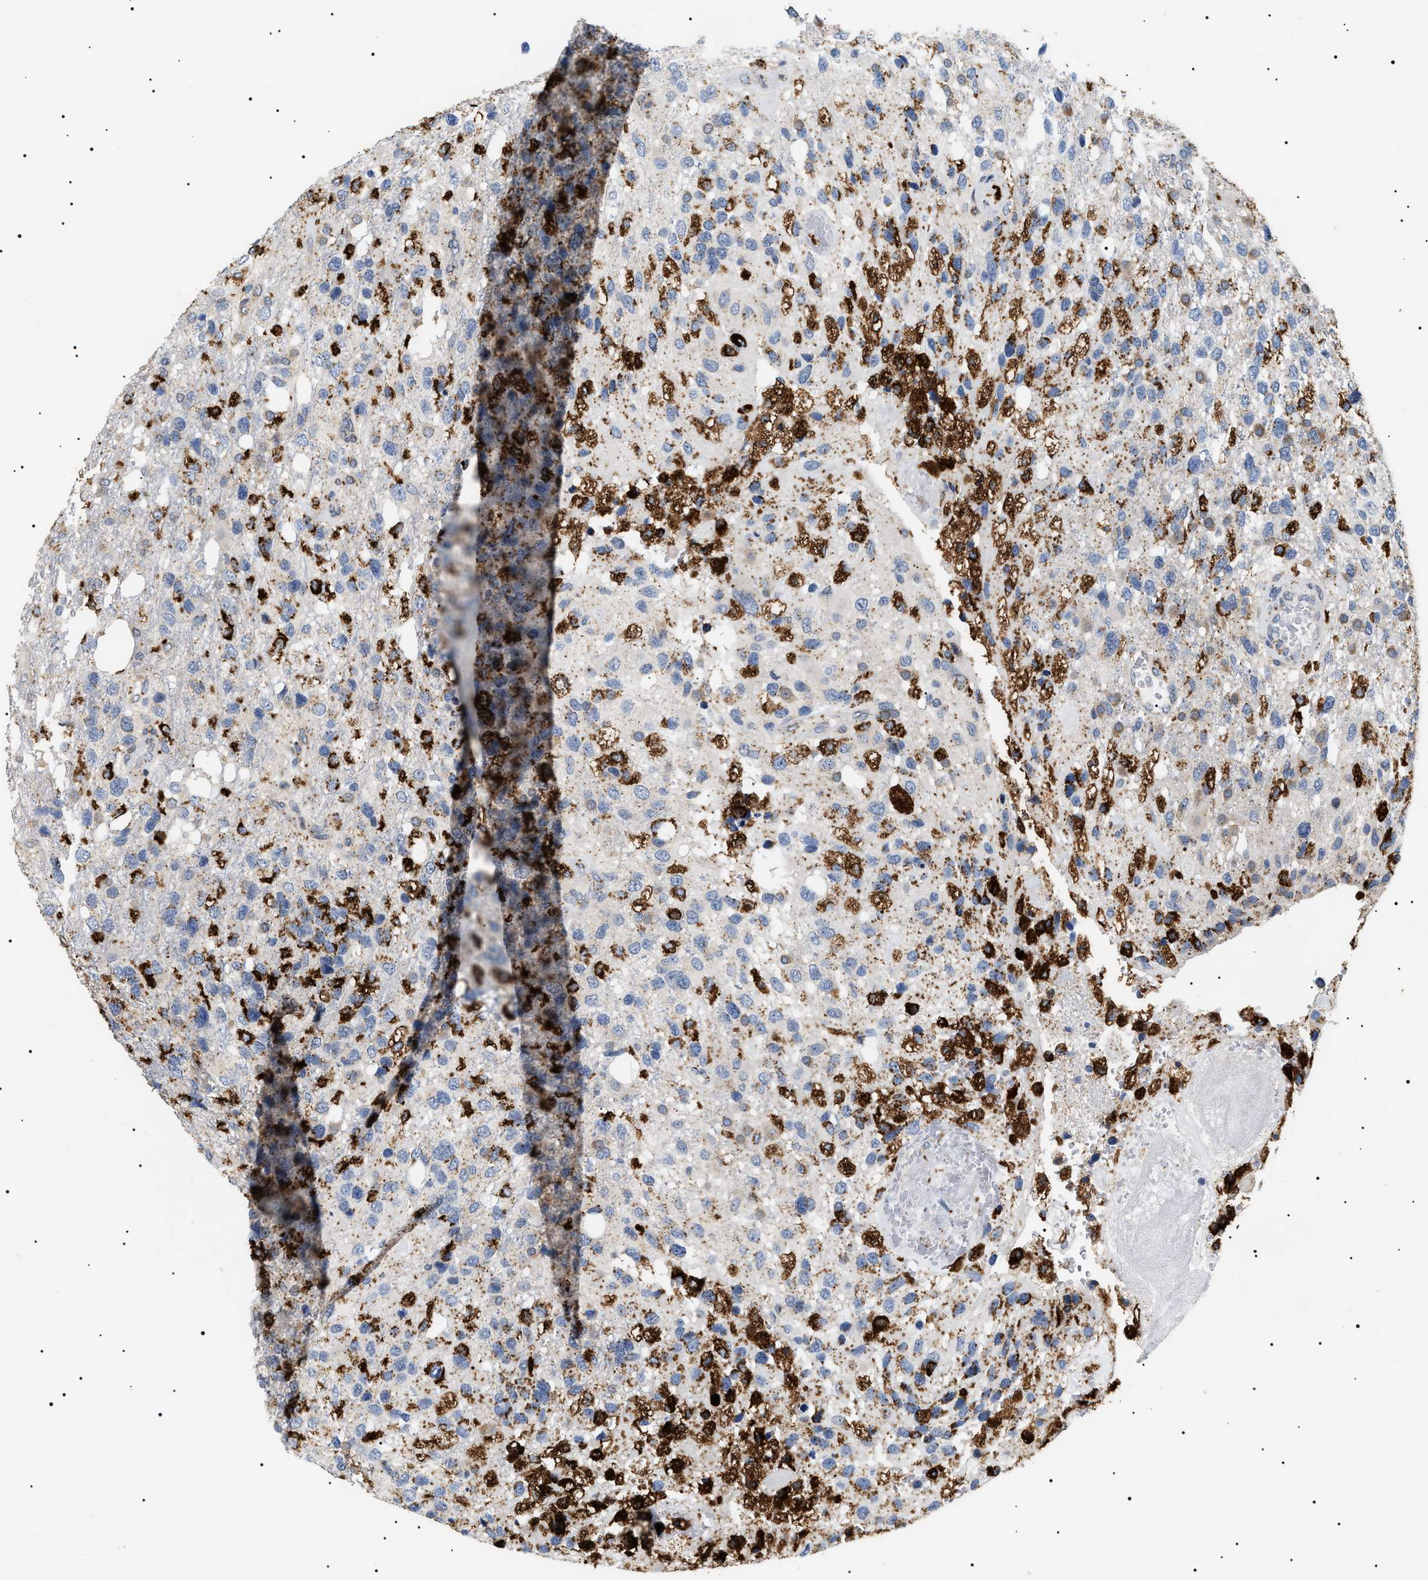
{"staining": {"intensity": "strong", "quantity": "<25%", "location": "cytoplasmic/membranous"}, "tissue": "glioma", "cell_type": "Tumor cells", "image_type": "cancer", "snomed": [{"axis": "morphology", "description": "Glioma, malignant, High grade"}, {"axis": "topography", "description": "Brain"}], "caption": "Immunohistochemistry (IHC) micrograph of malignant glioma (high-grade) stained for a protein (brown), which demonstrates medium levels of strong cytoplasmic/membranous positivity in approximately <25% of tumor cells.", "gene": "HSD17B11", "patient": {"sex": "female", "age": 58}}